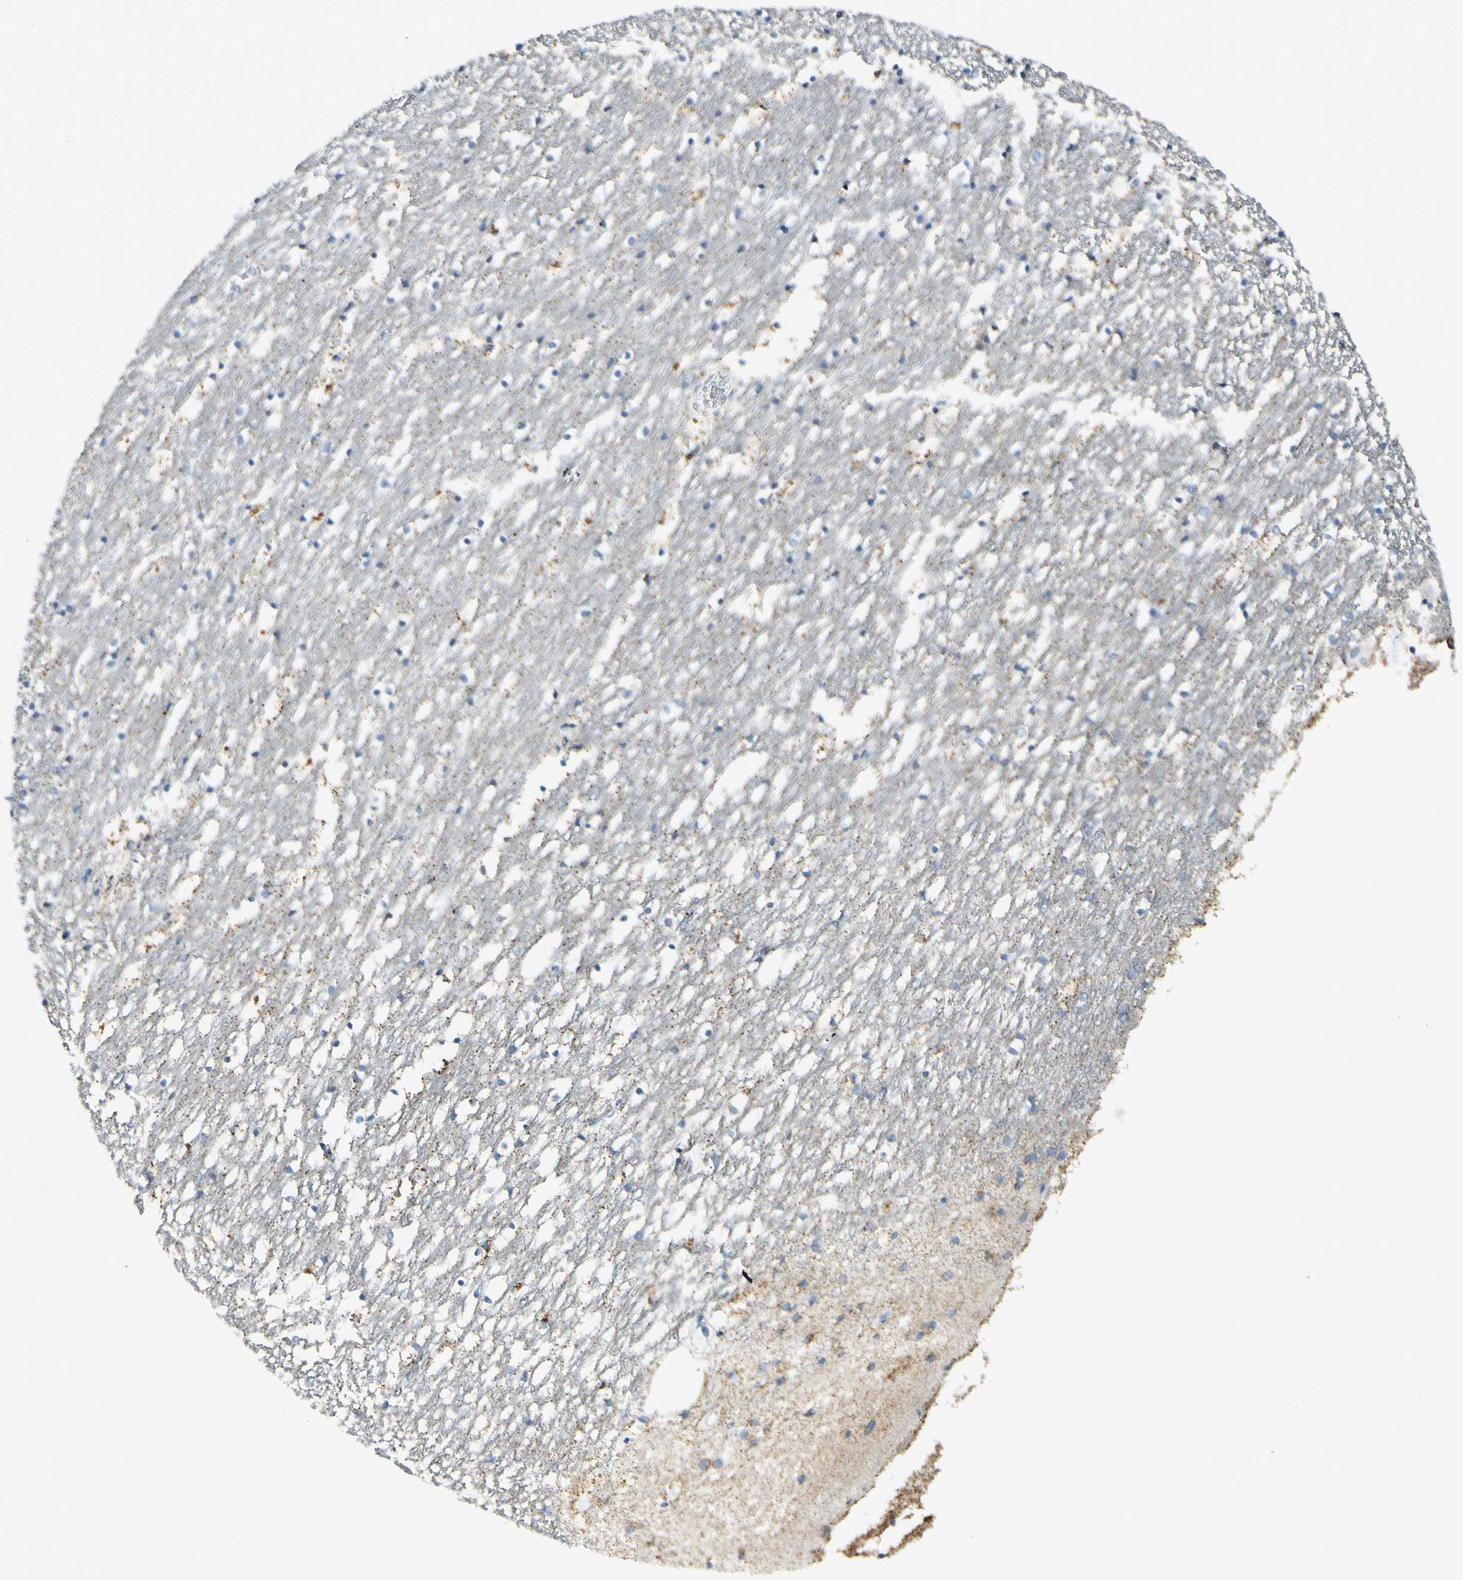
{"staining": {"intensity": "moderate", "quantity": "<25%", "location": "cytoplasmic/membranous"}, "tissue": "caudate", "cell_type": "Glial cells", "image_type": "normal", "snomed": [{"axis": "morphology", "description": "Normal tissue, NOS"}, {"axis": "topography", "description": "Lateral ventricle wall"}], "caption": "Caudate was stained to show a protein in brown. There is low levels of moderate cytoplasmic/membranous expression in approximately <25% of glial cells. Nuclei are stained in blue.", "gene": "GALNT5", "patient": {"sex": "male", "age": 45}}